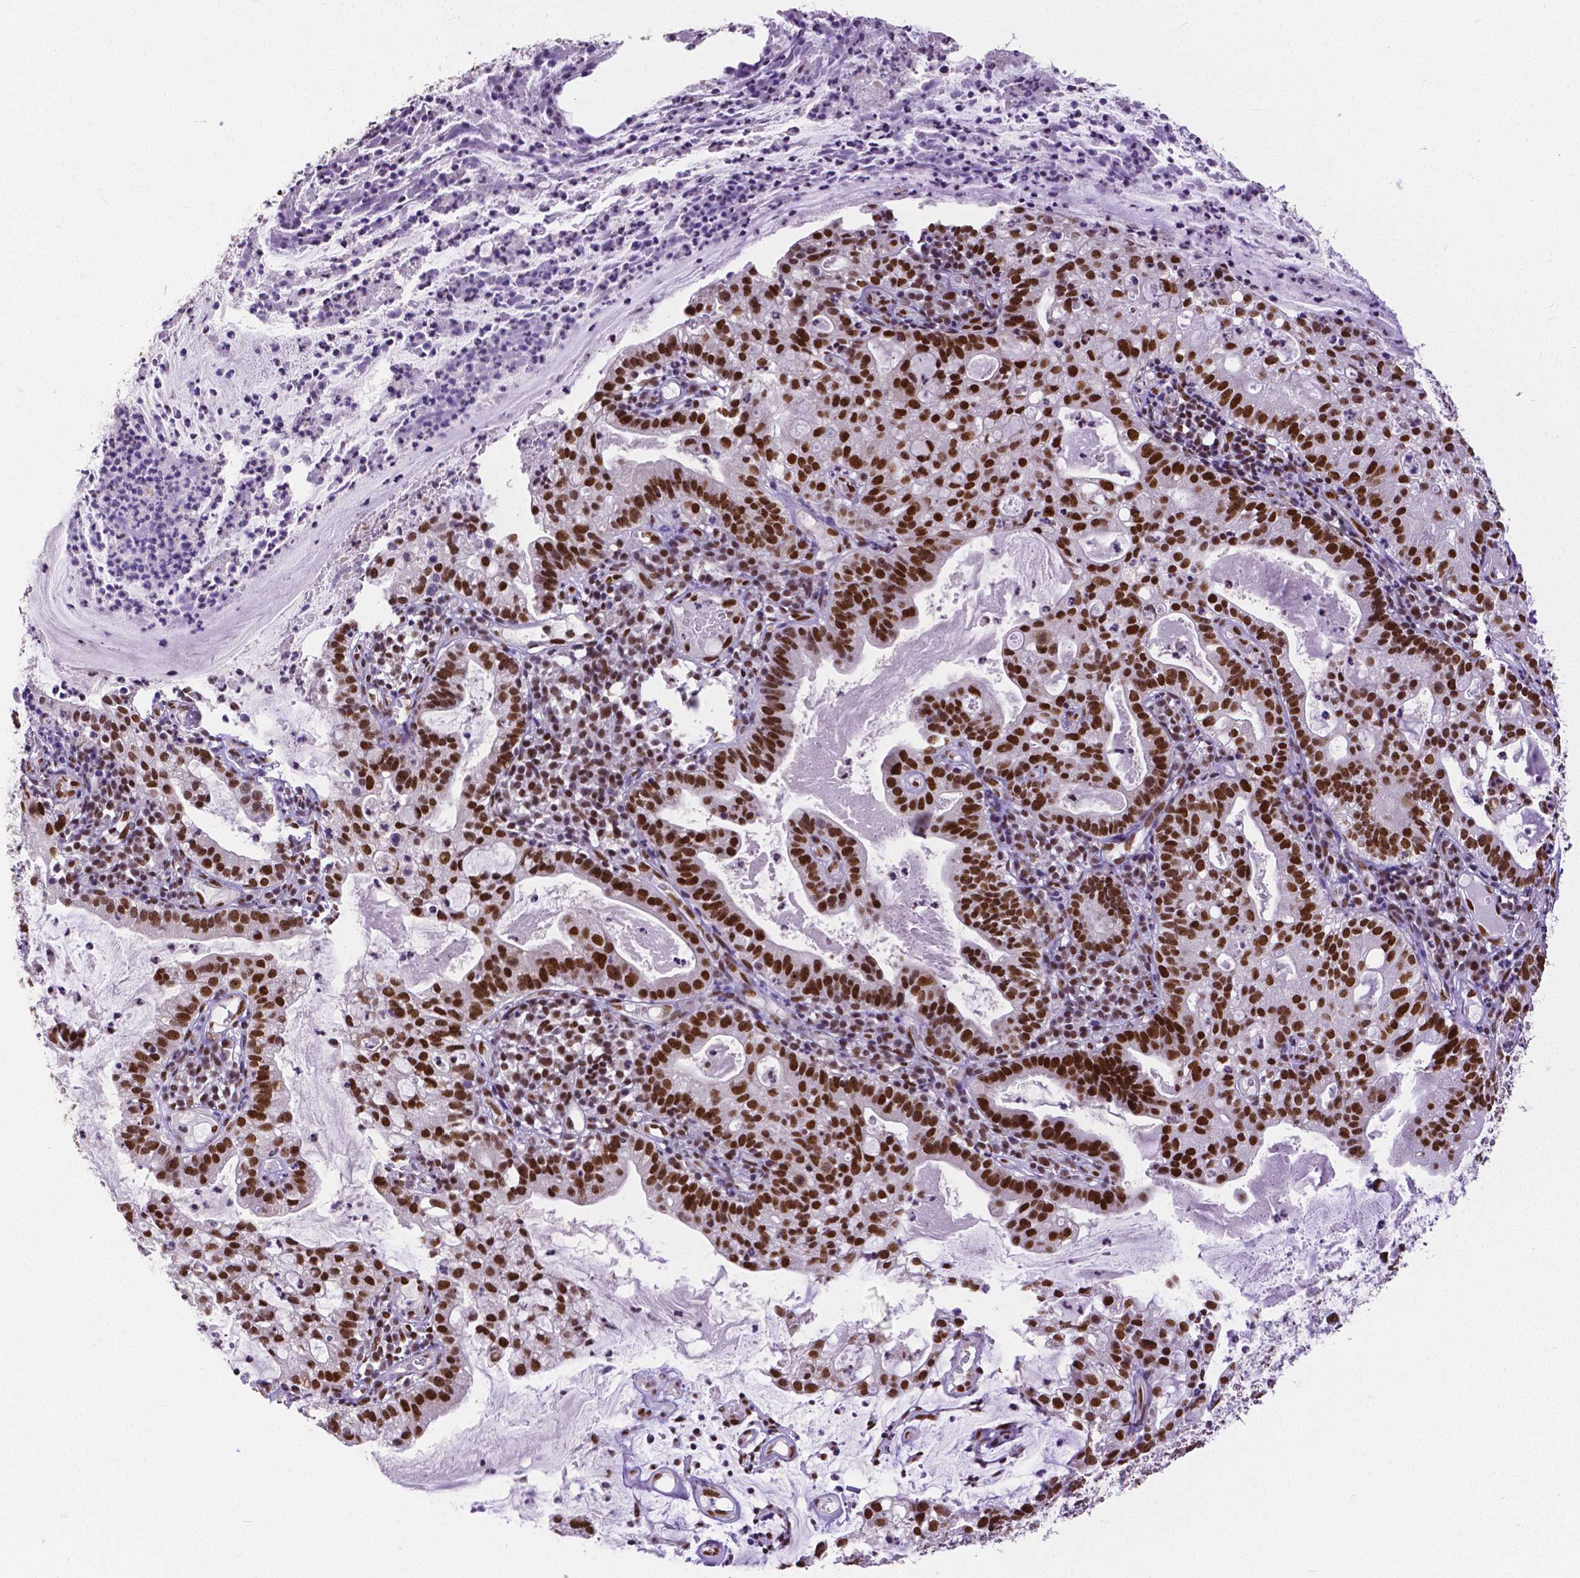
{"staining": {"intensity": "strong", "quantity": ">75%", "location": "nuclear"}, "tissue": "cervical cancer", "cell_type": "Tumor cells", "image_type": "cancer", "snomed": [{"axis": "morphology", "description": "Adenocarcinoma, NOS"}, {"axis": "topography", "description": "Cervix"}], "caption": "A histopathology image of human cervical cancer stained for a protein exhibits strong nuclear brown staining in tumor cells. Nuclei are stained in blue.", "gene": "ATRX", "patient": {"sex": "female", "age": 41}}